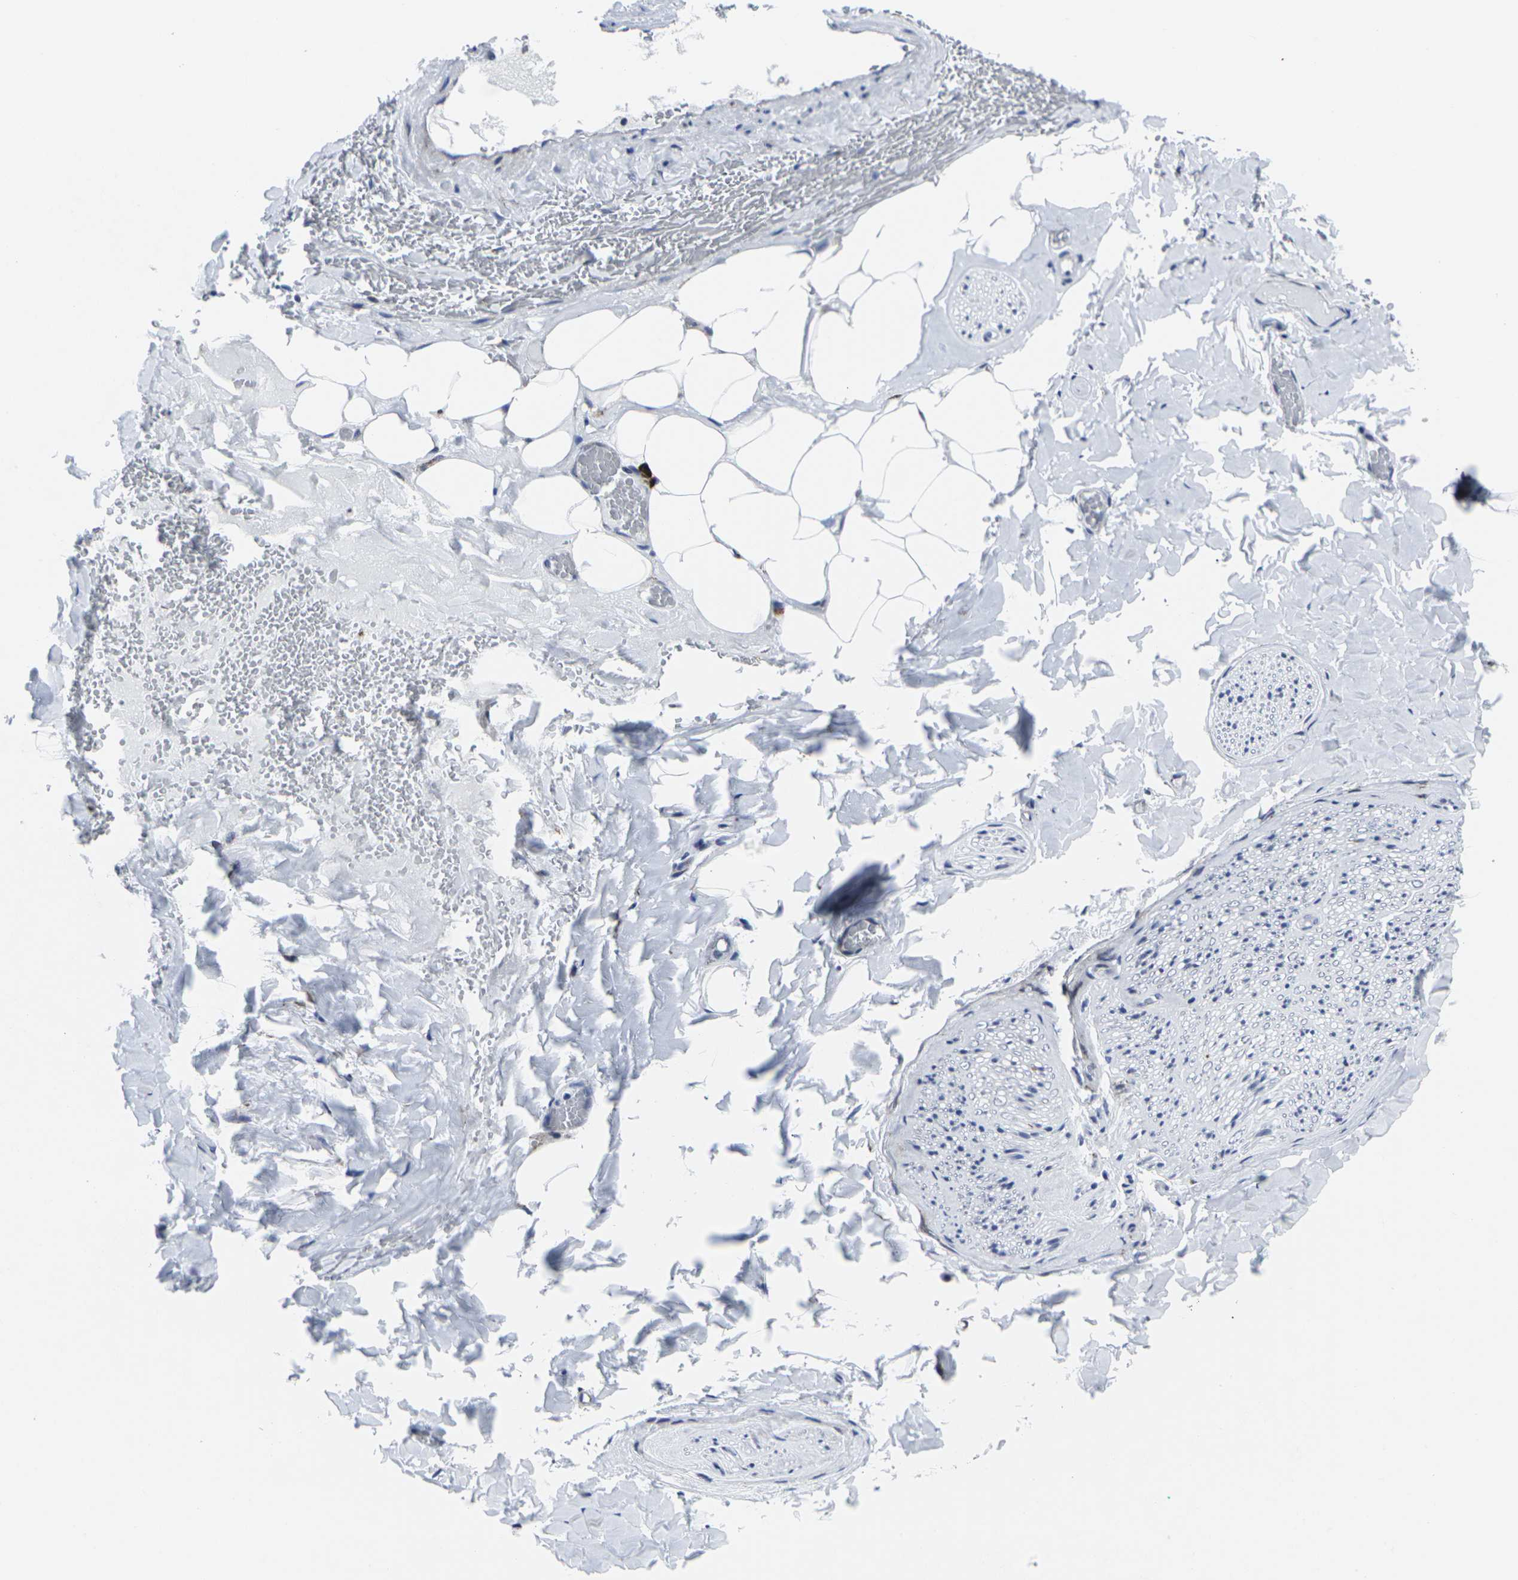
{"staining": {"intensity": "negative", "quantity": "none", "location": "none"}, "tissue": "adipose tissue", "cell_type": "Adipocytes", "image_type": "normal", "snomed": [{"axis": "morphology", "description": "Normal tissue, NOS"}, {"axis": "topography", "description": "Peripheral nerve tissue"}], "caption": "This is an IHC histopathology image of normal adipose tissue. There is no positivity in adipocytes.", "gene": "RPN1", "patient": {"sex": "male", "age": 70}}